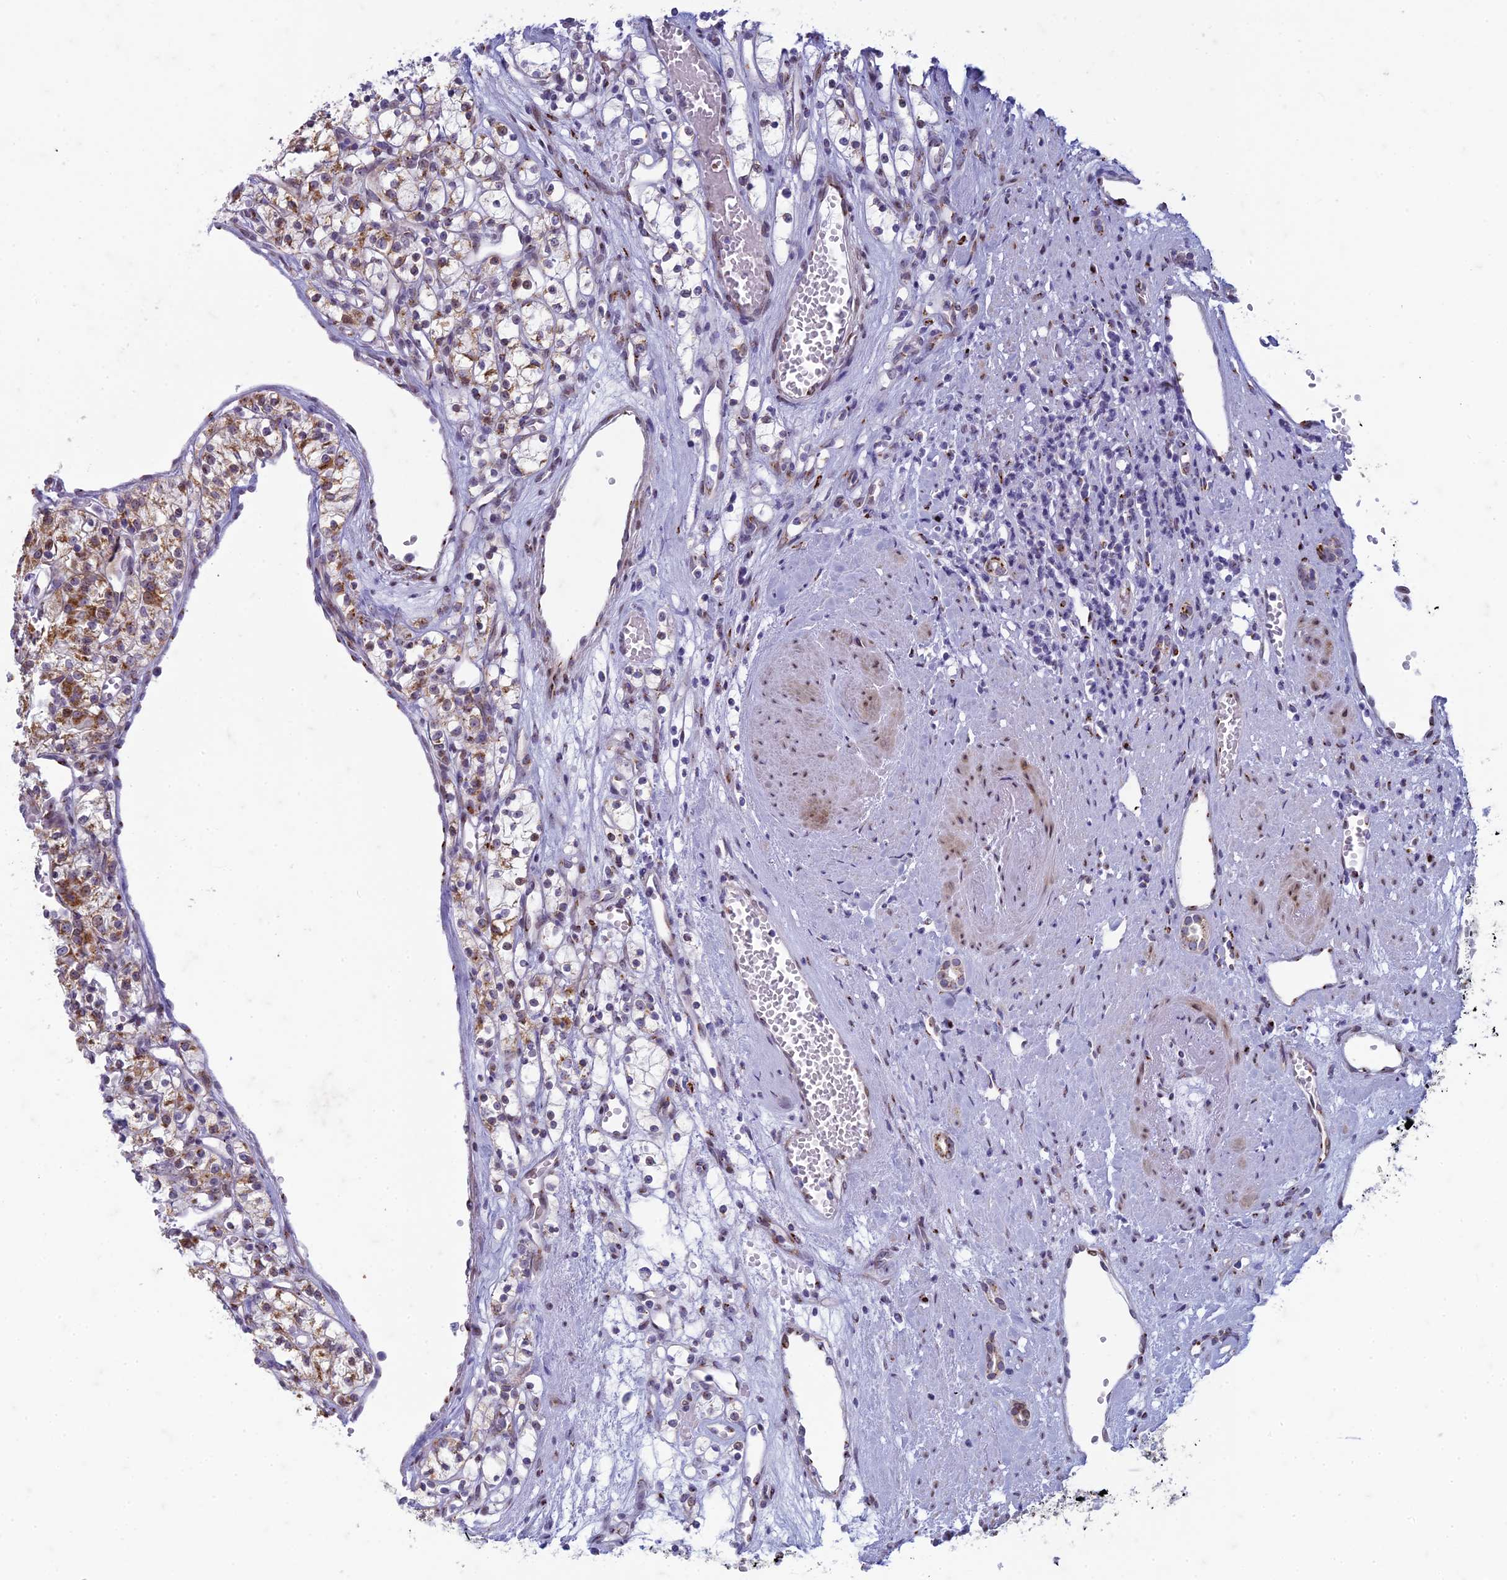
{"staining": {"intensity": "moderate", "quantity": "25%-75%", "location": "cytoplasmic/membranous"}, "tissue": "renal cancer", "cell_type": "Tumor cells", "image_type": "cancer", "snomed": [{"axis": "morphology", "description": "Adenocarcinoma, NOS"}, {"axis": "topography", "description": "Kidney"}], "caption": "Renal cancer was stained to show a protein in brown. There is medium levels of moderate cytoplasmic/membranous positivity in about 25%-75% of tumor cells.", "gene": "FAM3C", "patient": {"sex": "female", "age": 59}}